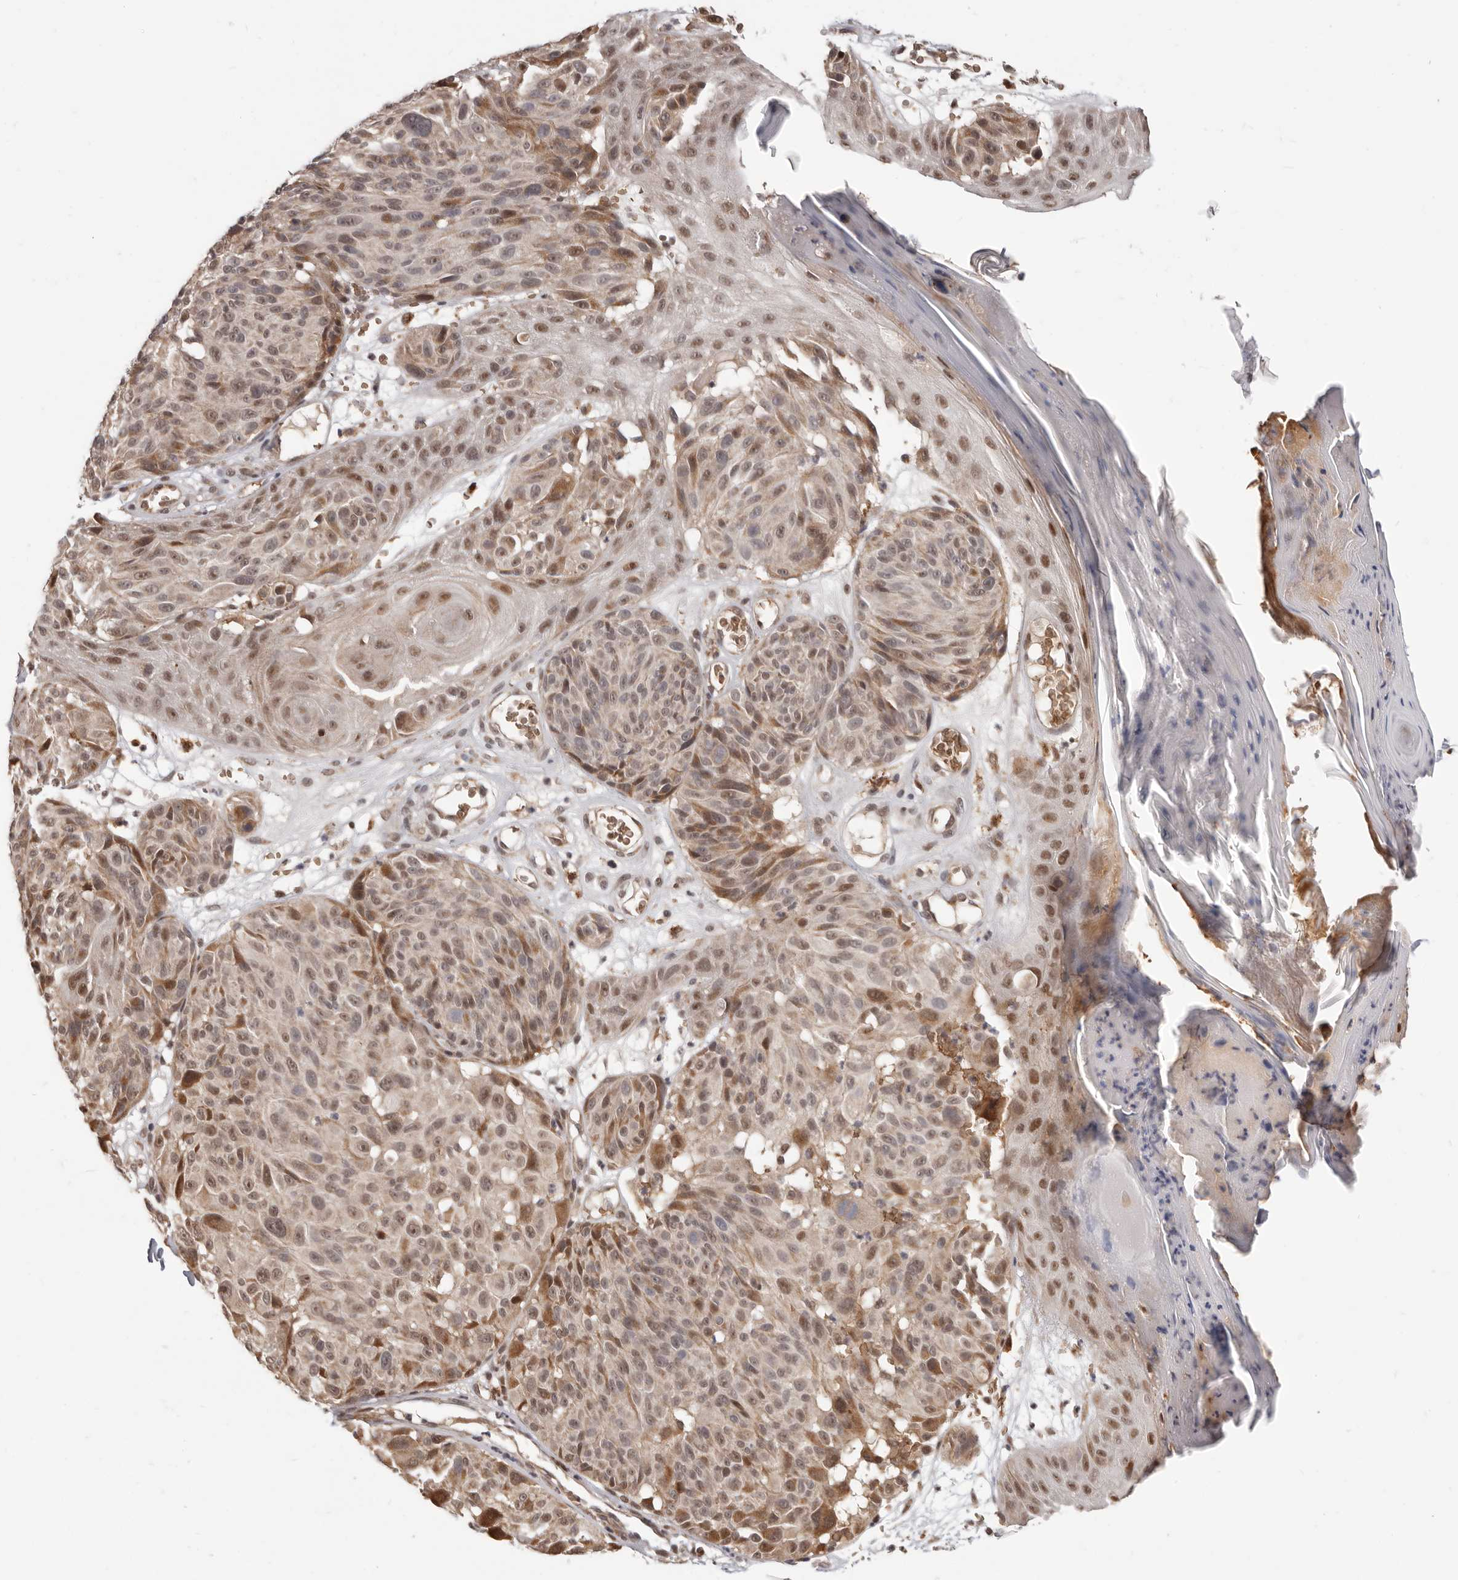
{"staining": {"intensity": "weak", "quantity": ">75%", "location": "cytoplasmic/membranous,nuclear"}, "tissue": "melanoma", "cell_type": "Tumor cells", "image_type": "cancer", "snomed": [{"axis": "morphology", "description": "Malignant melanoma, NOS"}, {"axis": "topography", "description": "Skin"}], "caption": "There is low levels of weak cytoplasmic/membranous and nuclear positivity in tumor cells of melanoma, as demonstrated by immunohistochemical staining (brown color).", "gene": "NCOA3", "patient": {"sex": "male", "age": 83}}